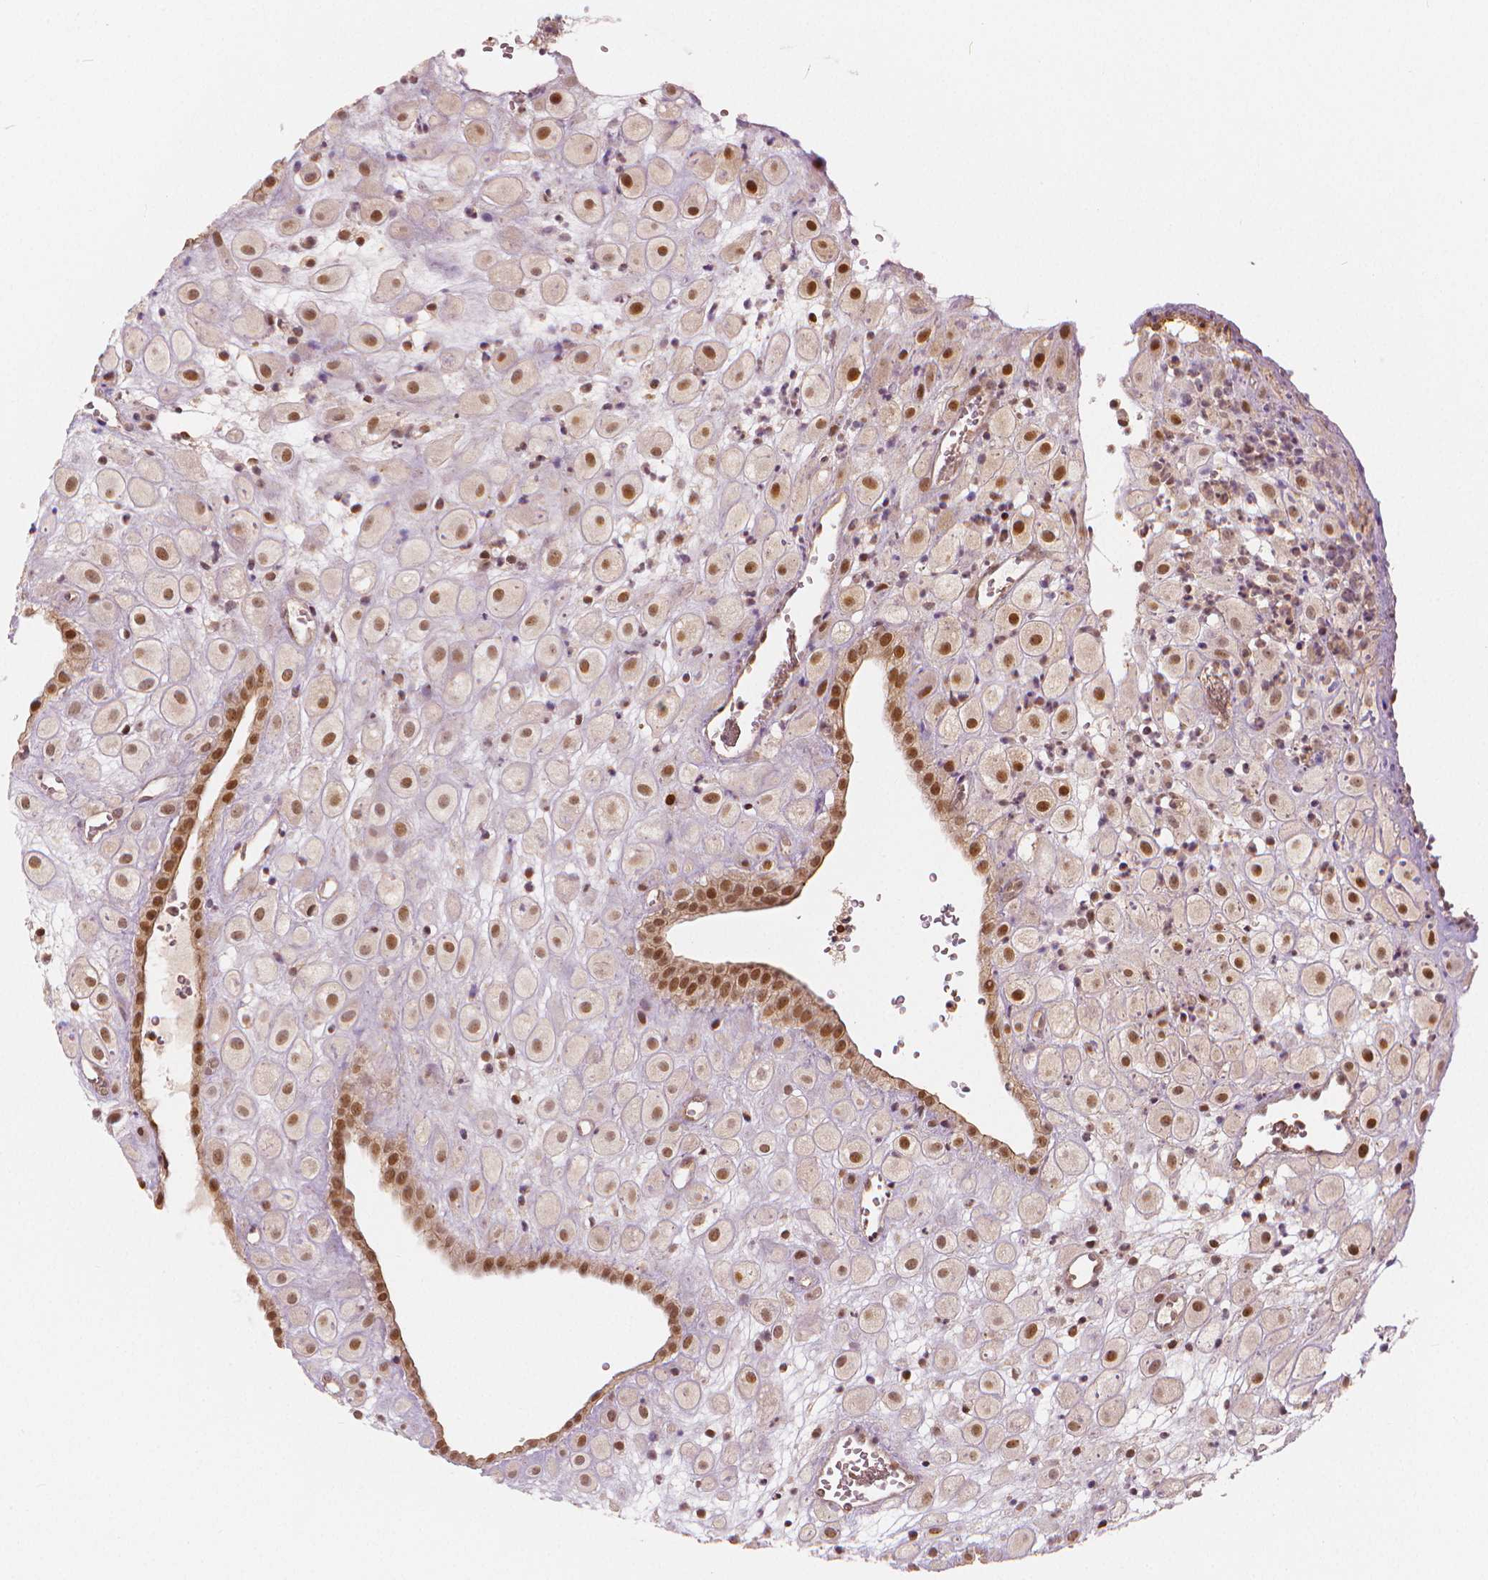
{"staining": {"intensity": "moderate", "quantity": ">75%", "location": "nuclear"}, "tissue": "placenta", "cell_type": "Decidual cells", "image_type": "normal", "snomed": [{"axis": "morphology", "description": "Normal tissue, NOS"}, {"axis": "topography", "description": "Placenta"}], "caption": "IHC of normal human placenta reveals medium levels of moderate nuclear staining in approximately >75% of decidual cells.", "gene": "NSD2", "patient": {"sex": "female", "age": 24}}